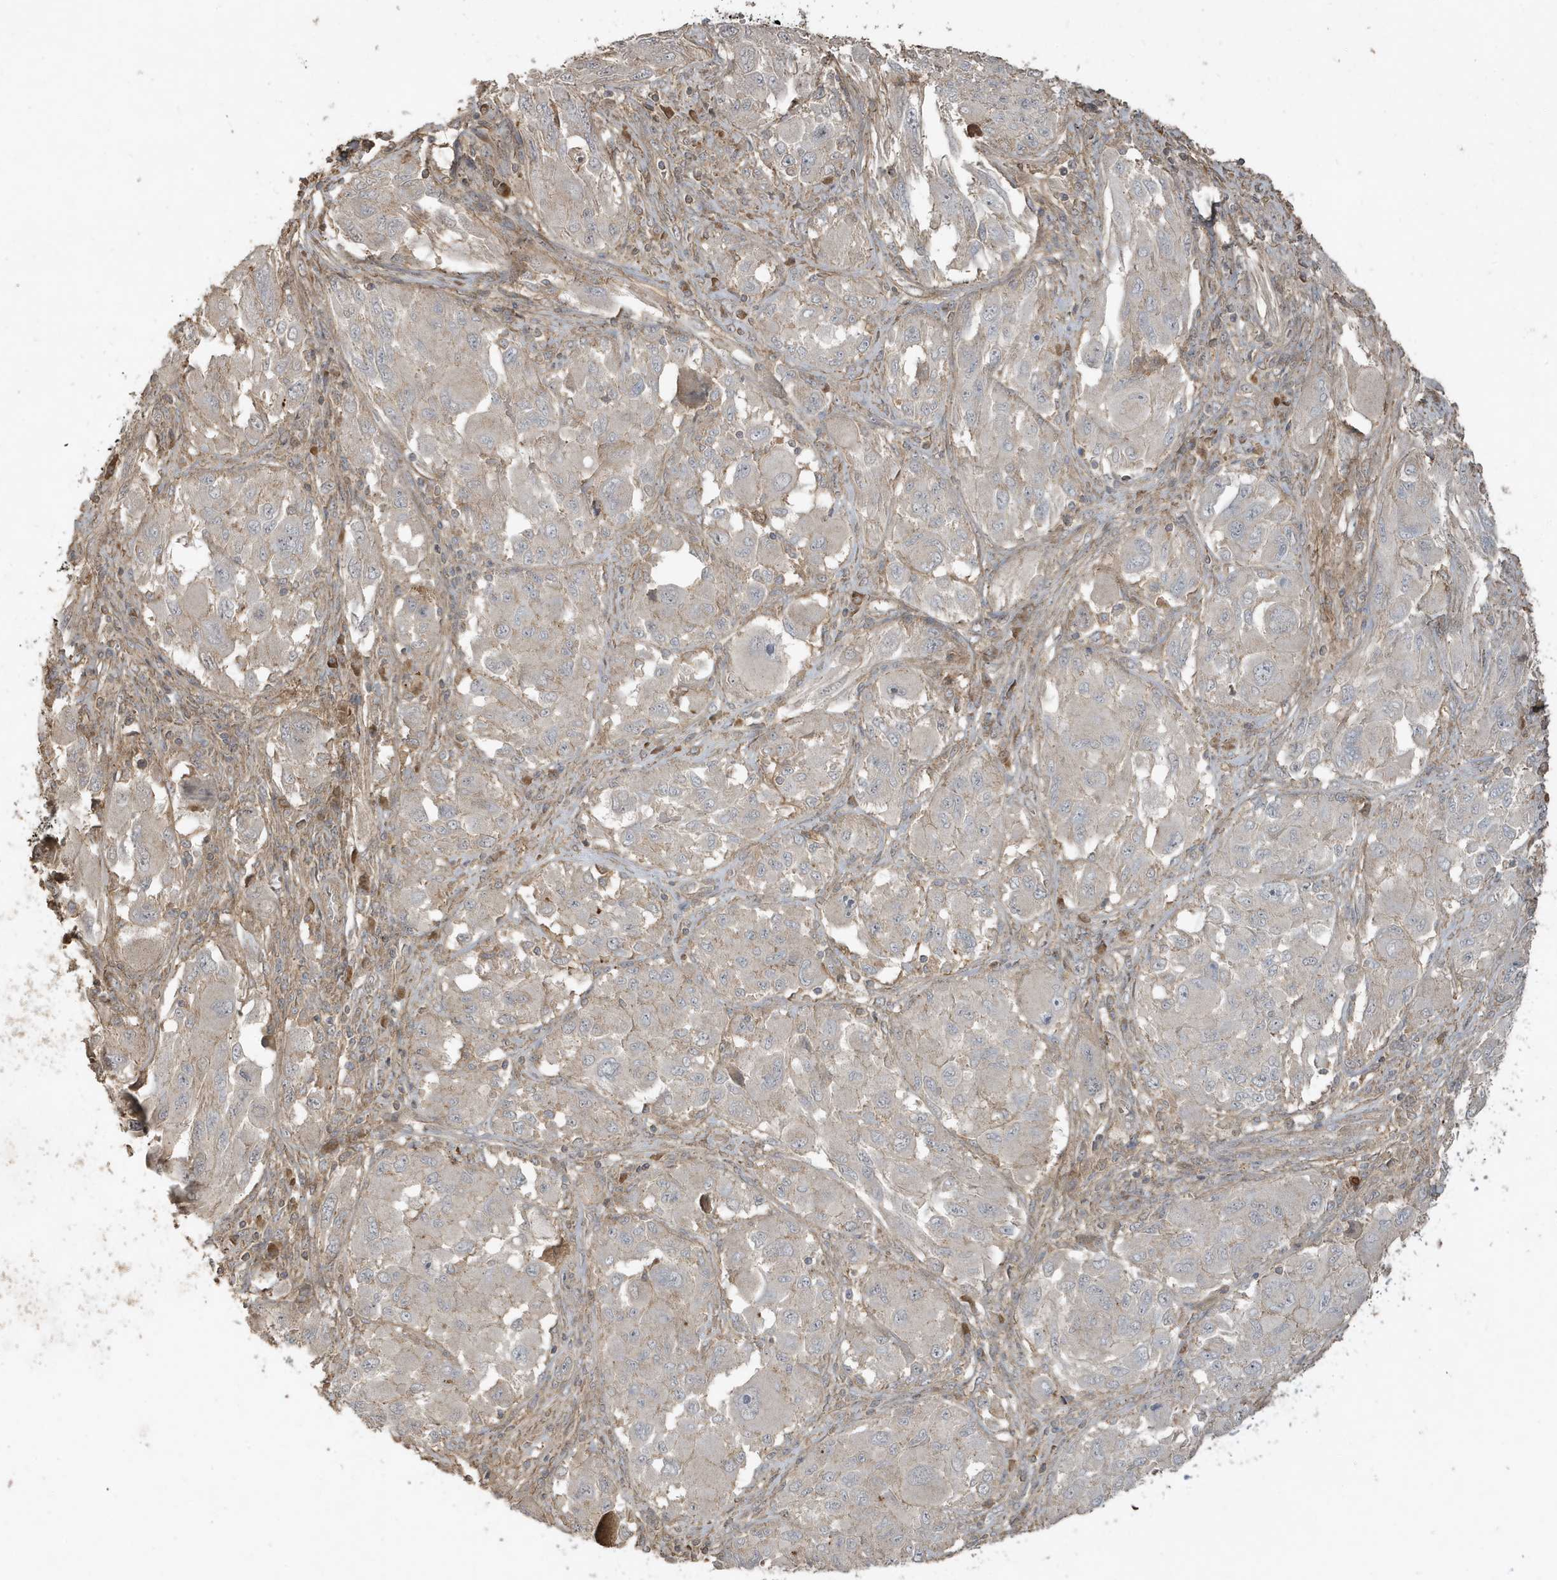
{"staining": {"intensity": "negative", "quantity": "none", "location": "none"}, "tissue": "melanoma", "cell_type": "Tumor cells", "image_type": "cancer", "snomed": [{"axis": "morphology", "description": "Malignant melanoma, NOS"}, {"axis": "topography", "description": "Skin"}], "caption": "The histopathology image shows no staining of tumor cells in malignant melanoma.", "gene": "PRRT3", "patient": {"sex": "female", "age": 91}}